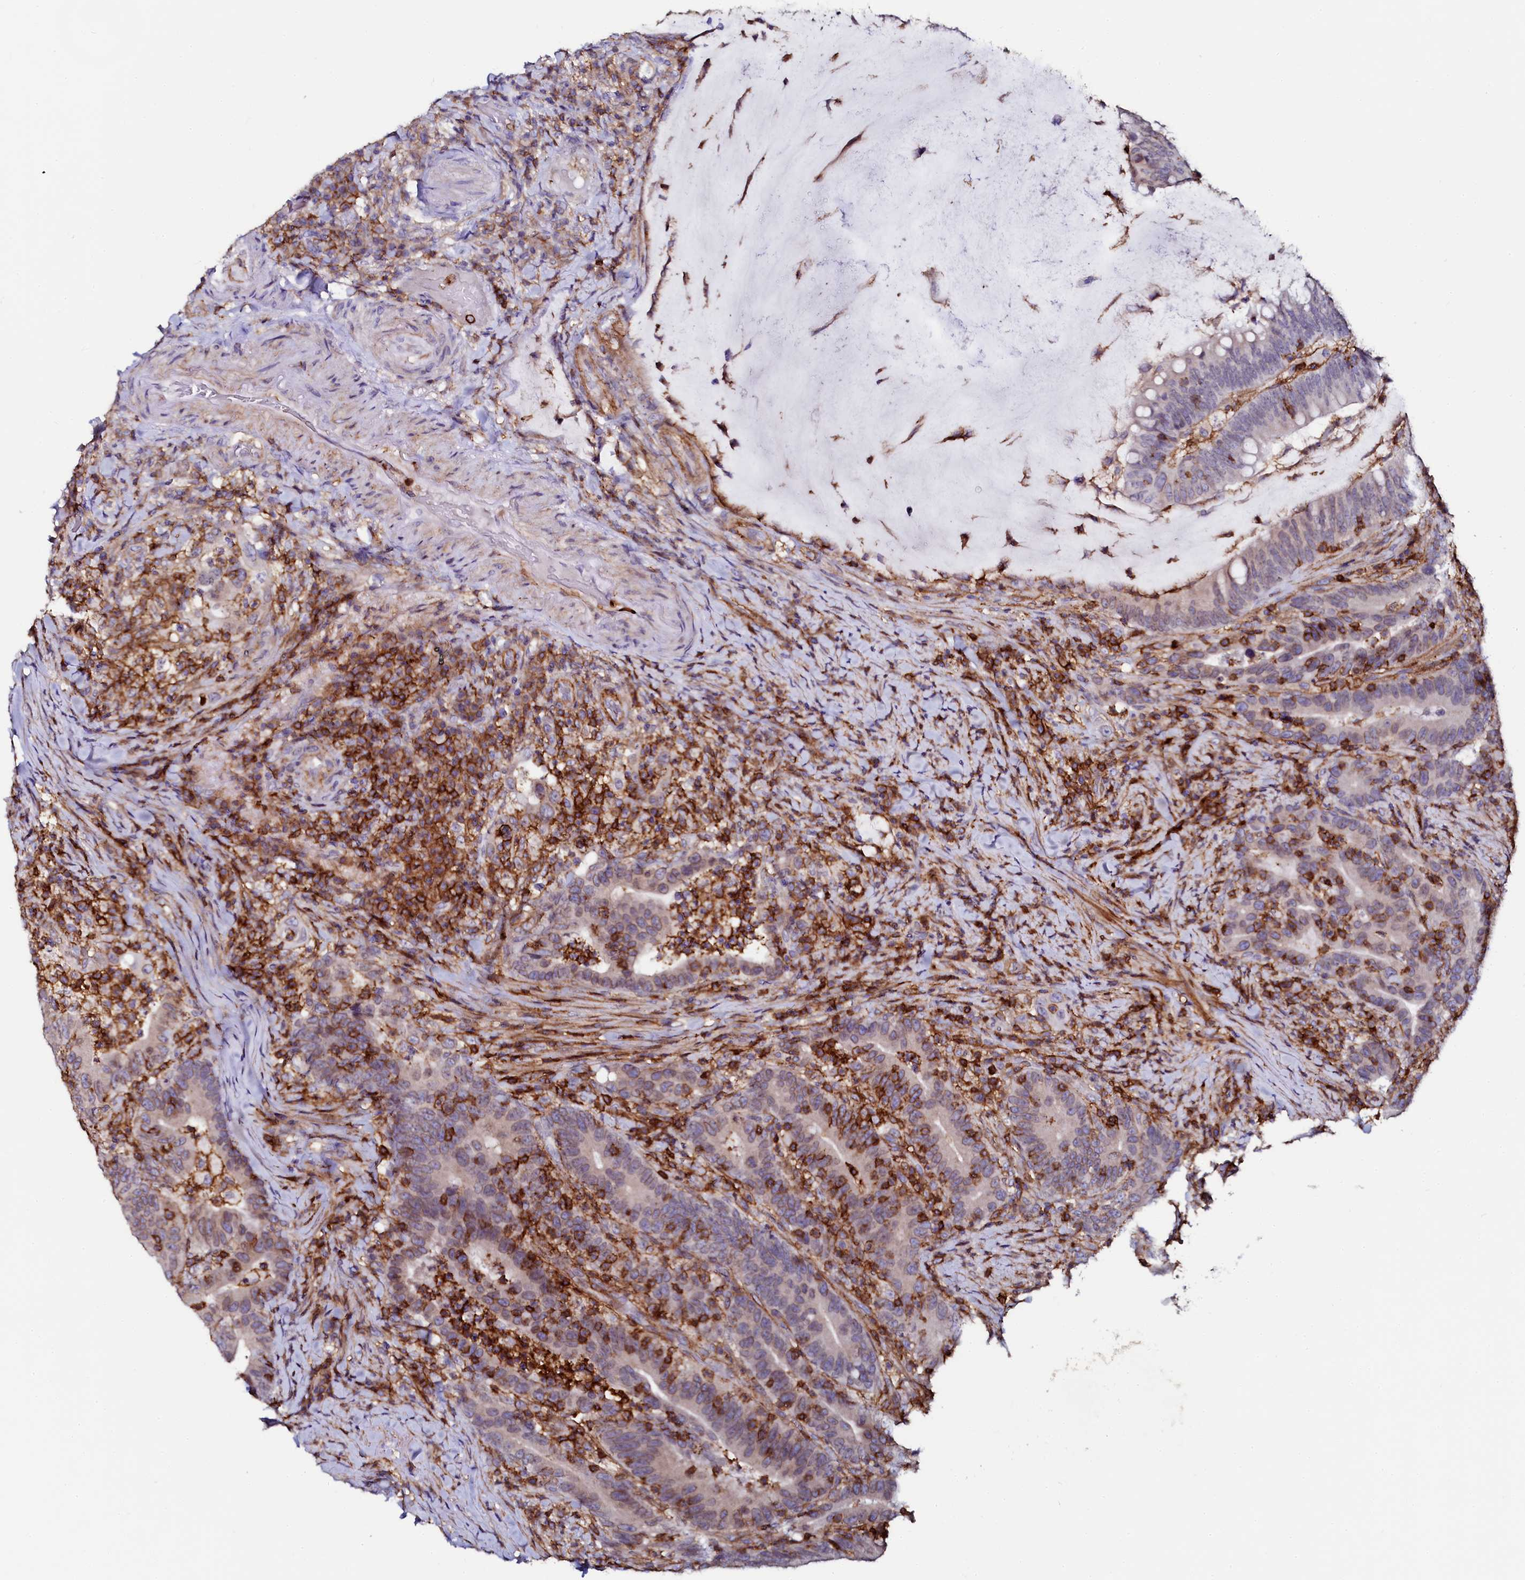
{"staining": {"intensity": "weak", "quantity": "25%-75%", "location": "cytoplasmic/membranous,nuclear"}, "tissue": "colorectal cancer", "cell_type": "Tumor cells", "image_type": "cancer", "snomed": [{"axis": "morphology", "description": "Adenocarcinoma, NOS"}, {"axis": "topography", "description": "Colon"}], "caption": "Colorectal adenocarcinoma stained with DAB (3,3'-diaminobenzidine) immunohistochemistry displays low levels of weak cytoplasmic/membranous and nuclear expression in approximately 25%-75% of tumor cells.", "gene": "AAAS", "patient": {"sex": "female", "age": 66}}